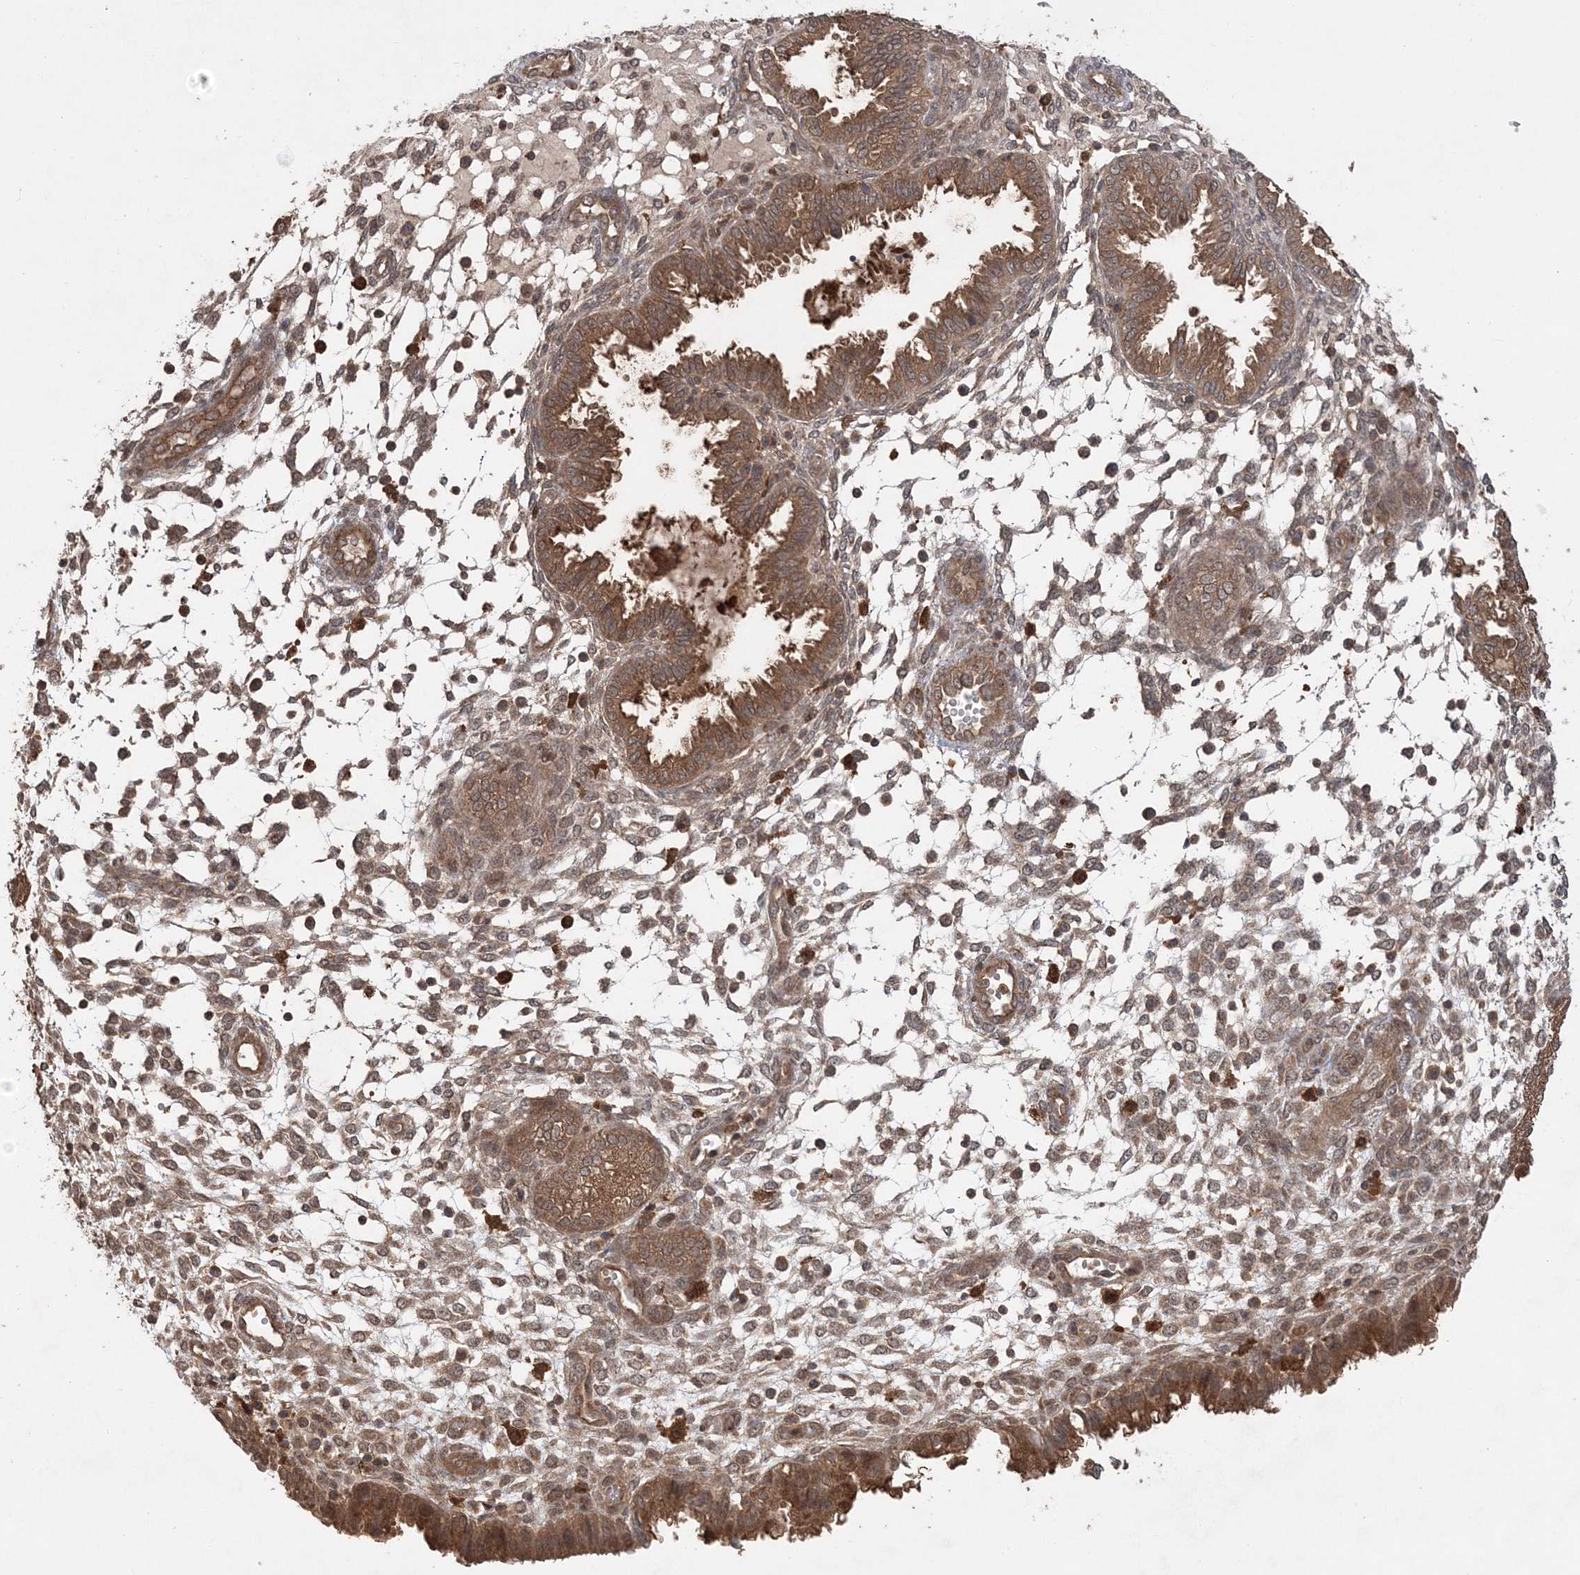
{"staining": {"intensity": "moderate", "quantity": "25%-75%", "location": "cytoplasmic/membranous"}, "tissue": "endometrium", "cell_type": "Cells in endometrial stroma", "image_type": "normal", "snomed": [{"axis": "morphology", "description": "Normal tissue, NOS"}, {"axis": "topography", "description": "Endometrium"}], "caption": "Immunohistochemical staining of unremarkable human endometrium demonstrates 25%-75% levels of moderate cytoplasmic/membranous protein positivity in approximately 25%-75% of cells in endometrial stroma. The staining is performed using DAB brown chromogen to label protein expression. The nuclei are counter-stained blue using hematoxylin.", "gene": "LACC1", "patient": {"sex": "female", "age": 33}}